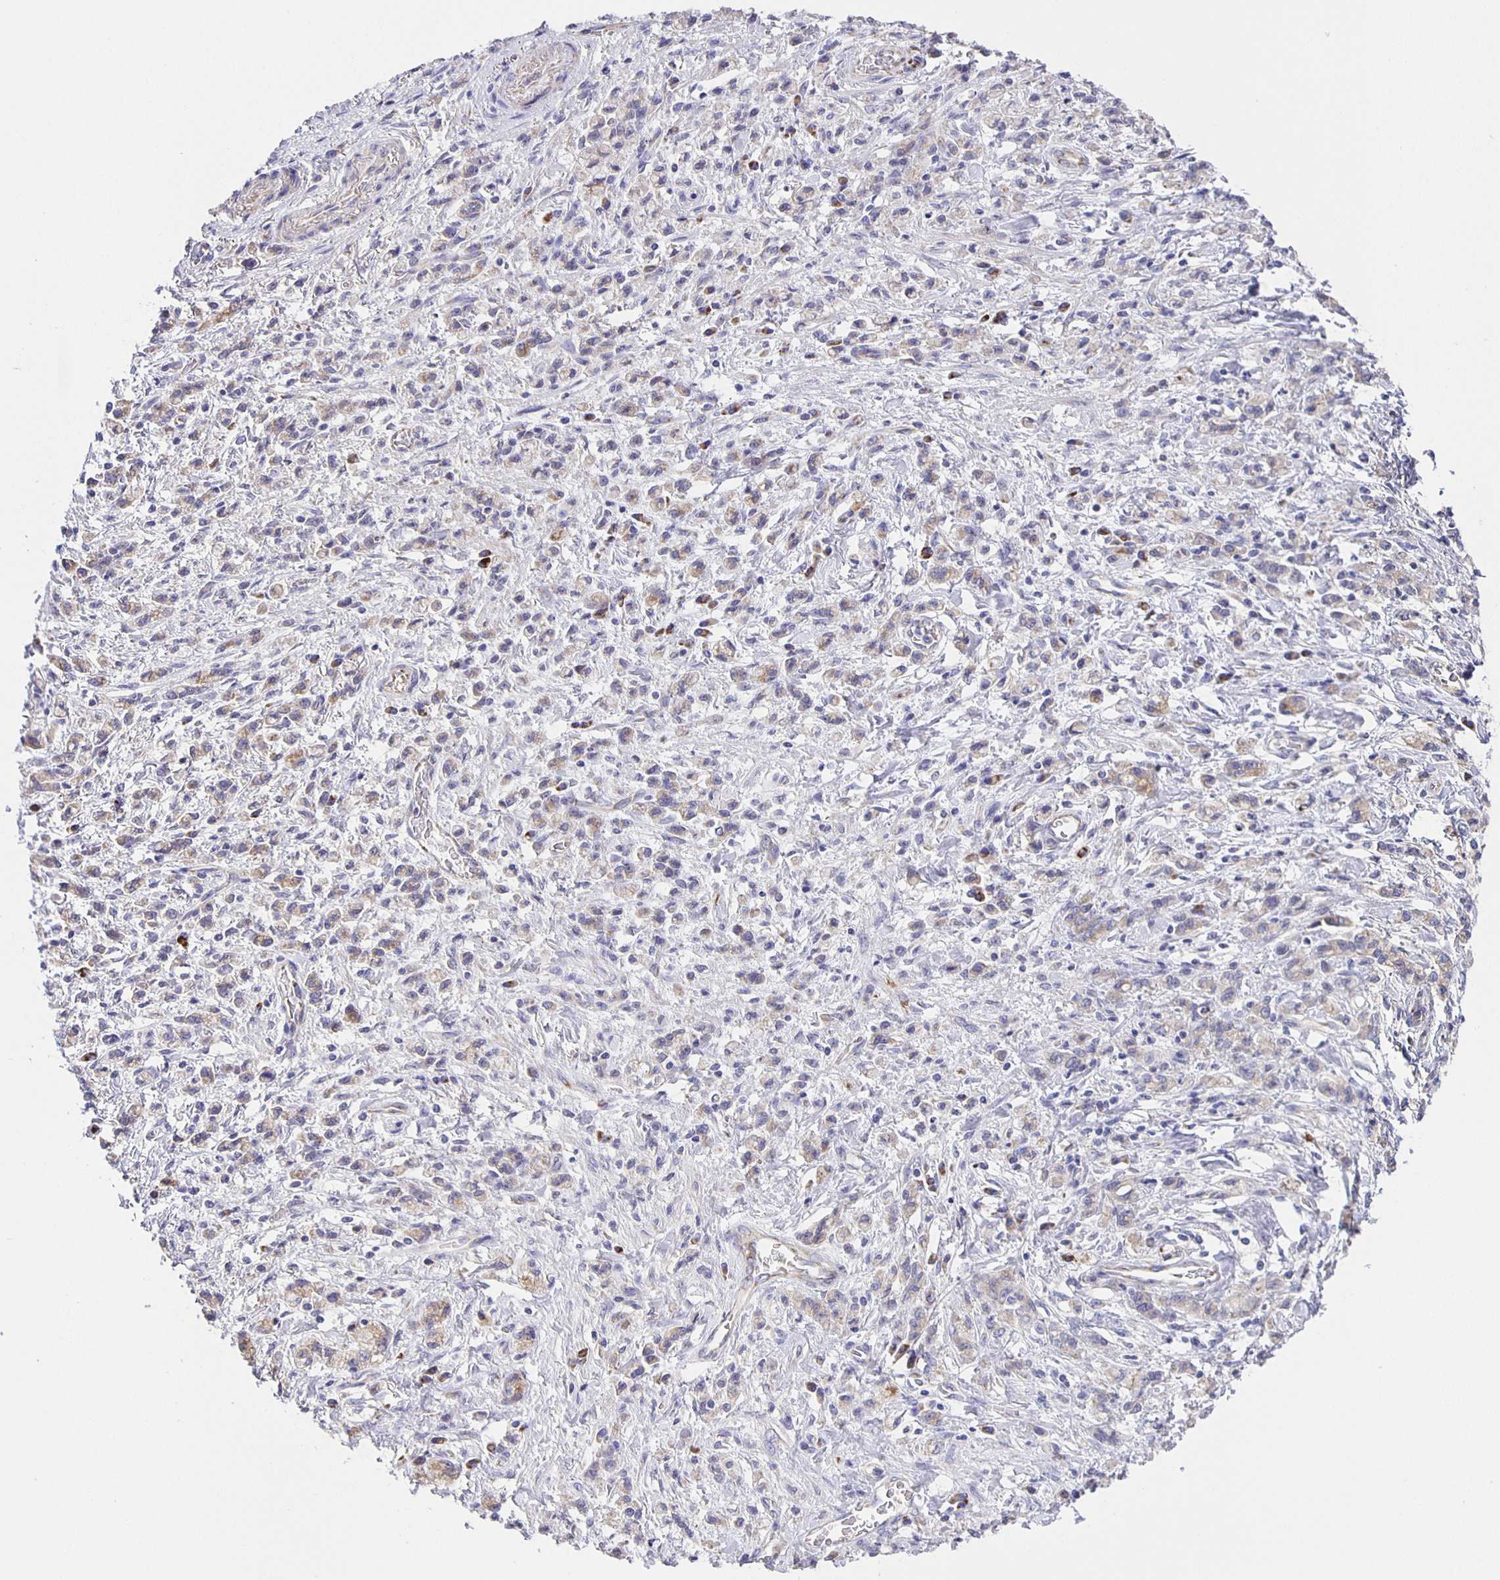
{"staining": {"intensity": "weak", "quantity": "25%-75%", "location": "cytoplasmic/membranous"}, "tissue": "stomach cancer", "cell_type": "Tumor cells", "image_type": "cancer", "snomed": [{"axis": "morphology", "description": "Adenocarcinoma, NOS"}, {"axis": "topography", "description": "Stomach"}], "caption": "A brown stain shows weak cytoplasmic/membranous staining of a protein in stomach cancer (adenocarcinoma) tumor cells. (DAB (3,3'-diaminobenzidine) = brown stain, brightfield microscopy at high magnification).", "gene": "JMJD4", "patient": {"sex": "male", "age": 77}}